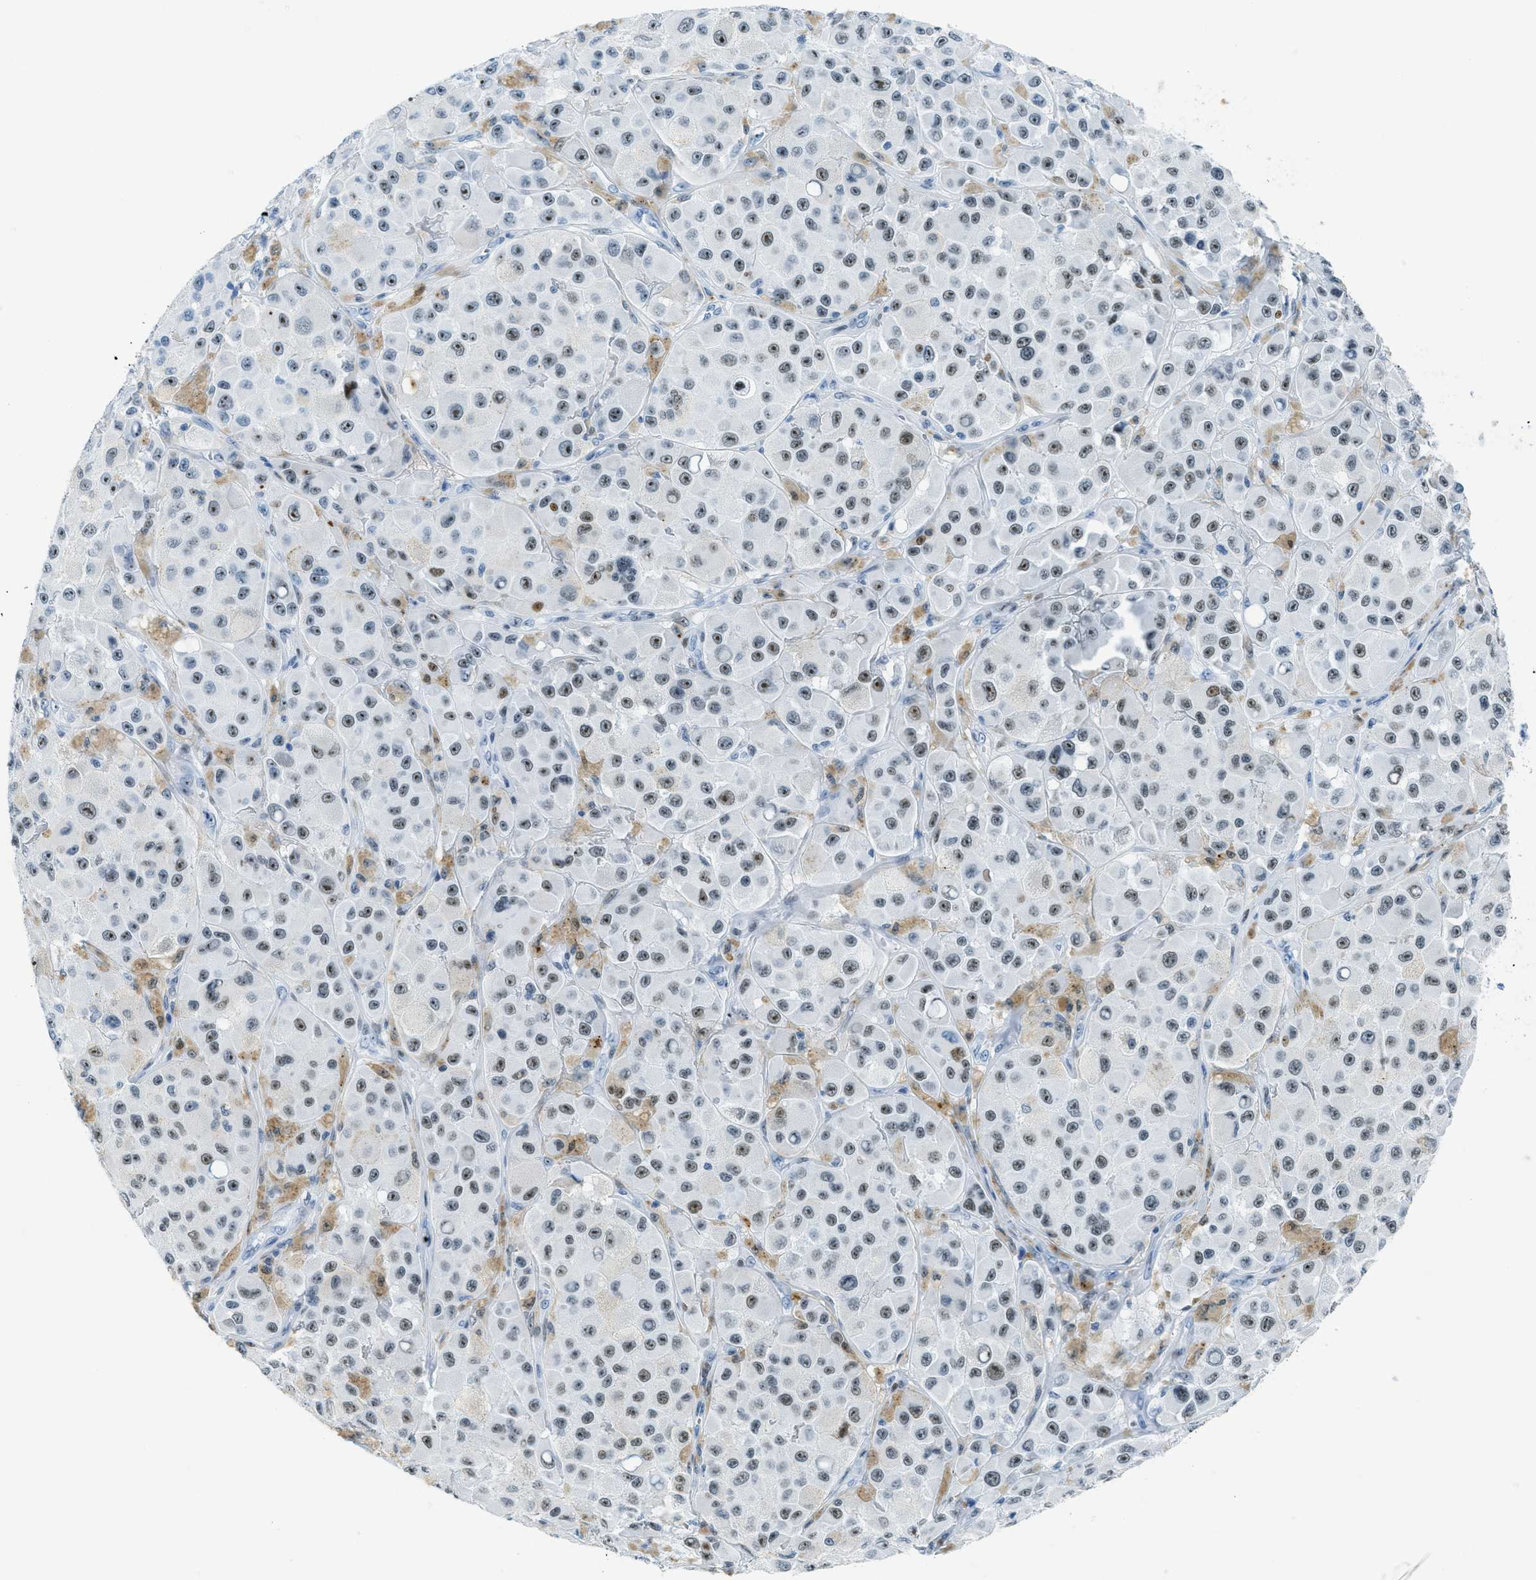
{"staining": {"intensity": "moderate", "quantity": ">75%", "location": "nuclear"}, "tissue": "melanoma", "cell_type": "Tumor cells", "image_type": "cancer", "snomed": [{"axis": "morphology", "description": "Malignant melanoma, NOS"}, {"axis": "topography", "description": "Skin"}], "caption": "A high-resolution image shows IHC staining of melanoma, which shows moderate nuclear expression in approximately >75% of tumor cells. (DAB (3,3'-diaminobenzidine) IHC, brown staining for protein, blue staining for nuclei).", "gene": "PLA2G2A", "patient": {"sex": "male", "age": 84}}